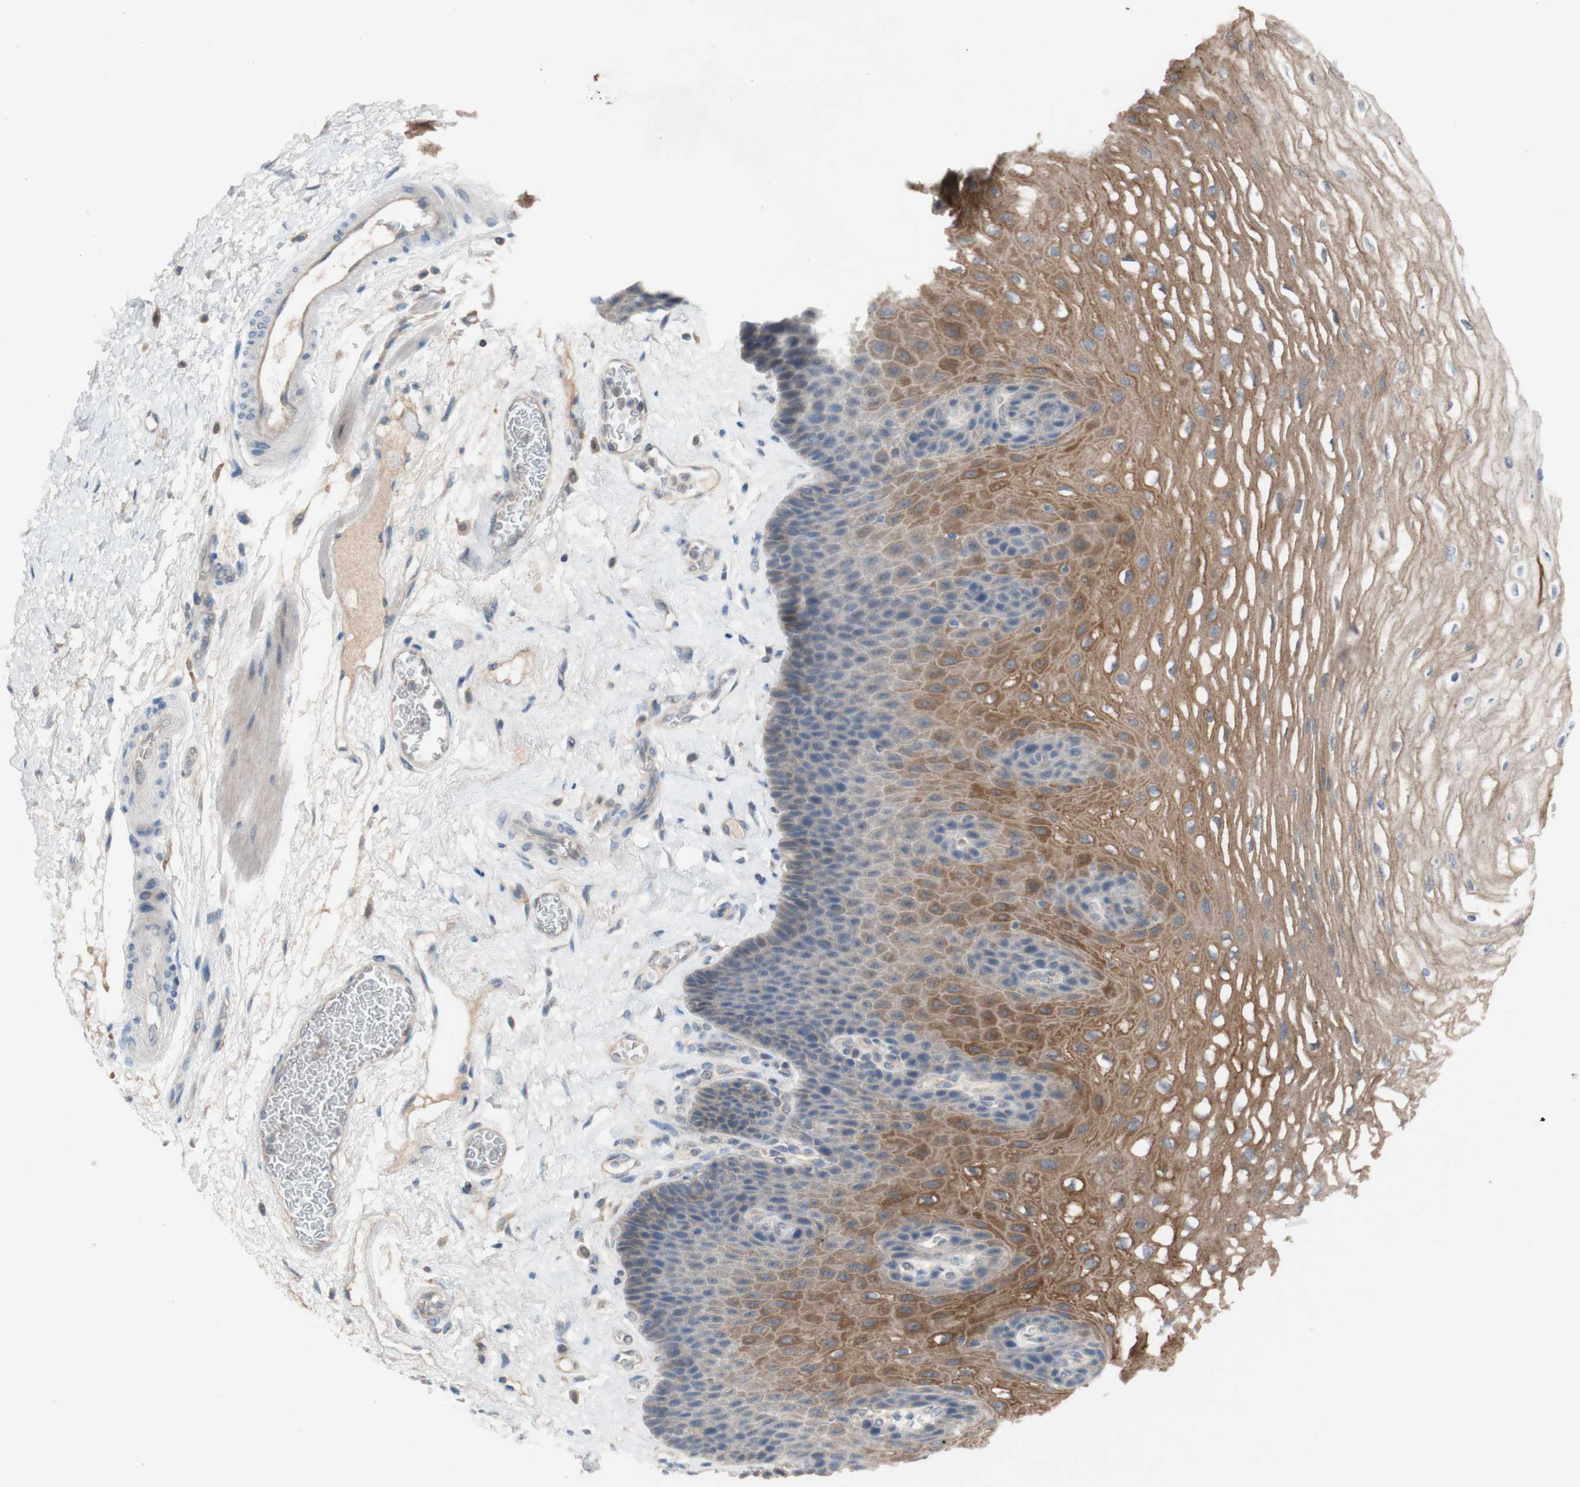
{"staining": {"intensity": "moderate", "quantity": "25%-75%", "location": "cytoplasmic/membranous"}, "tissue": "esophagus", "cell_type": "Squamous epithelial cells", "image_type": "normal", "snomed": [{"axis": "morphology", "description": "Normal tissue, NOS"}, {"axis": "topography", "description": "Esophagus"}], "caption": "Immunohistochemical staining of normal human esophagus shows medium levels of moderate cytoplasmic/membranous positivity in approximately 25%-75% of squamous epithelial cells.", "gene": "PEX2", "patient": {"sex": "female", "age": 72}}